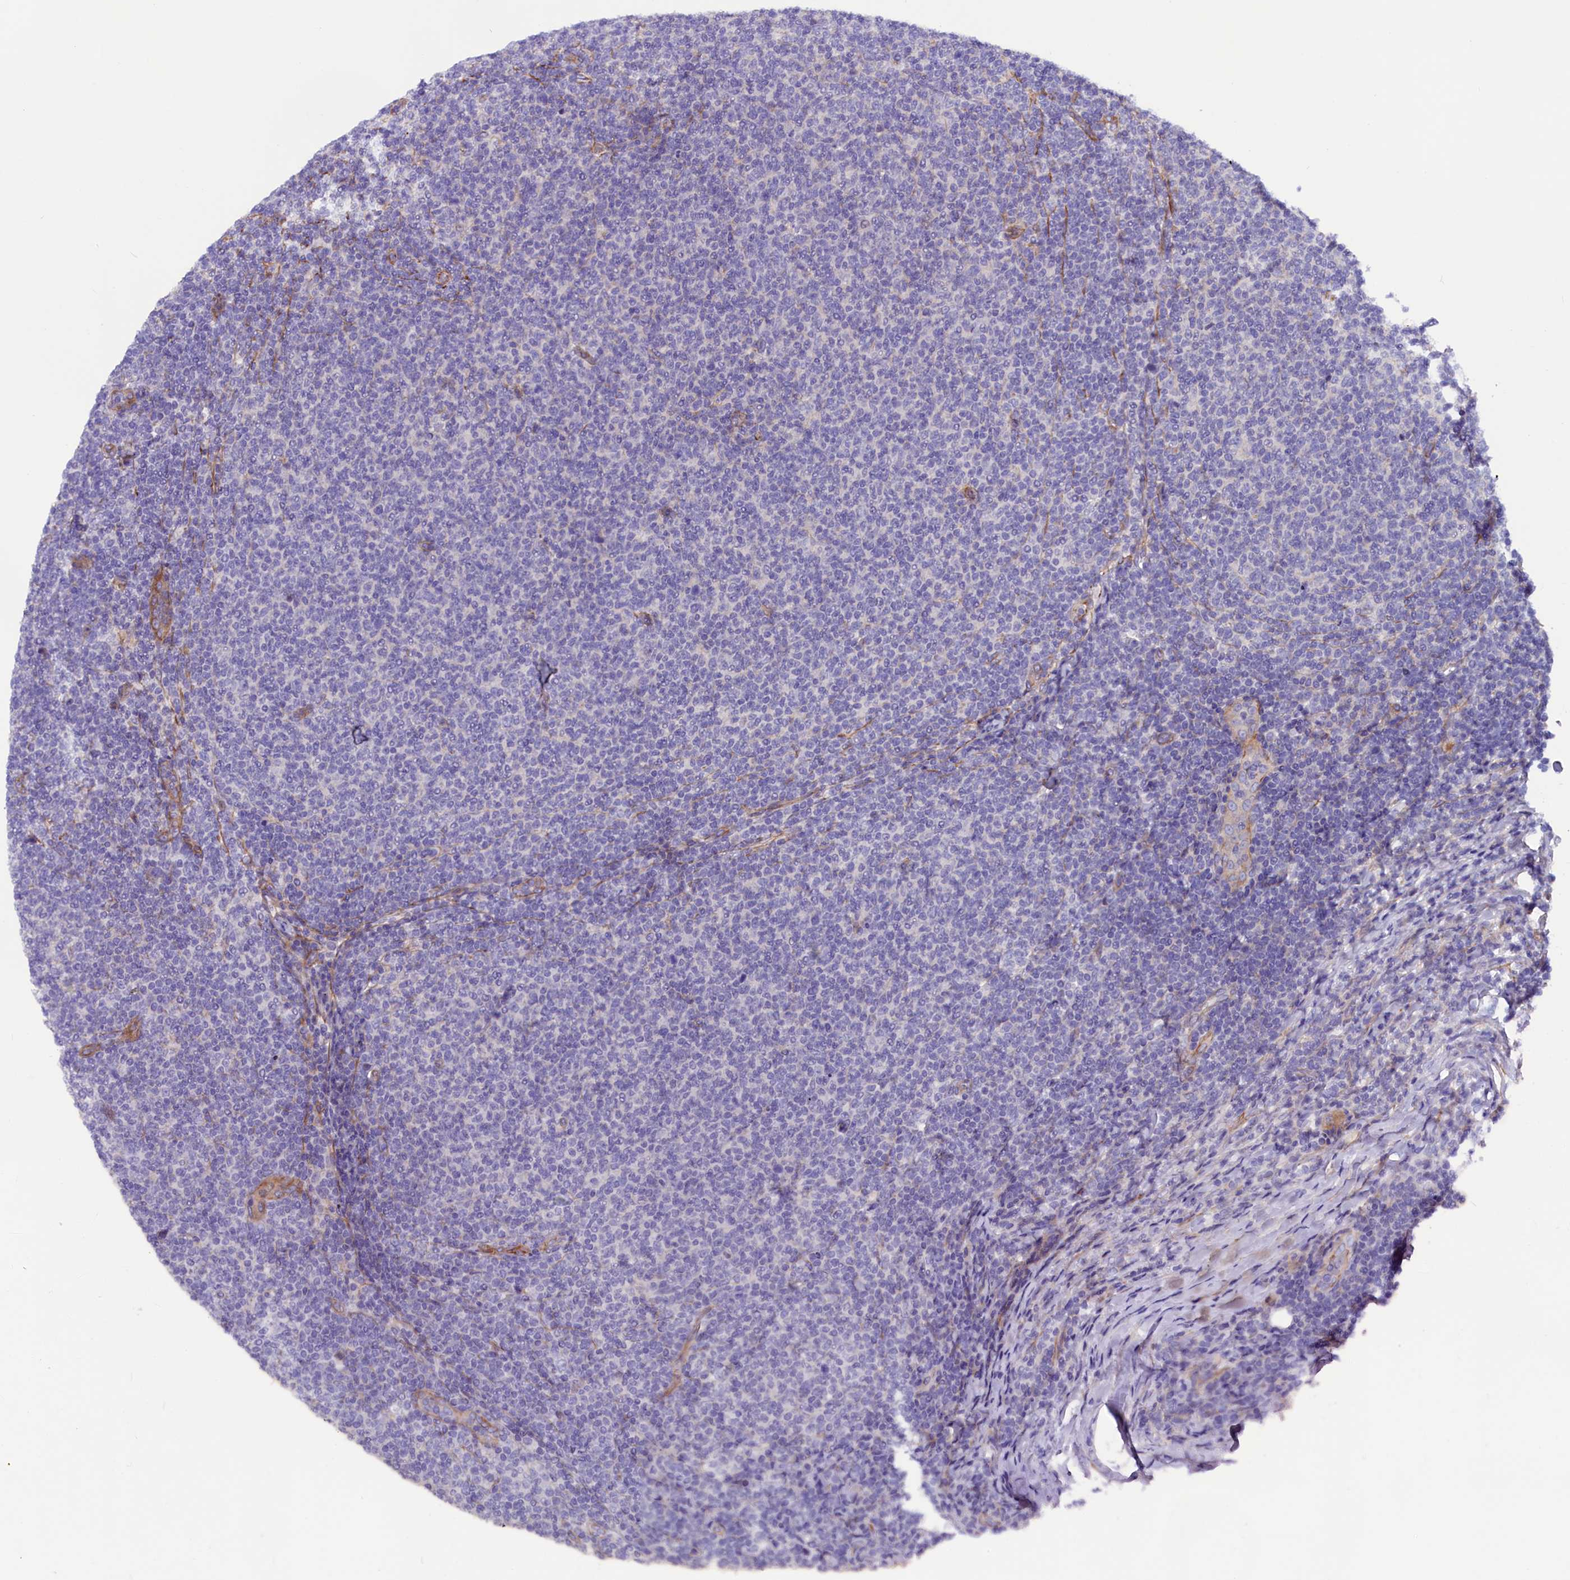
{"staining": {"intensity": "negative", "quantity": "none", "location": "none"}, "tissue": "lymphoma", "cell_type": "Tumor cells", "image_type": "cancer", "snomed": [{"axis": "morphology", "description": "Malignant lymphoma, non-Hodgkin's type, Low grade"}, {"axis": "topography", "description": "Lymph node"}], "caption": "High power microscopy histopathology image of an immunohistochemistry histopathology image of lymphoma, revealing no significant positivity in tumor cells.", "gene": "ZNF749", "patient": {"sex": "male", "age": 66}}